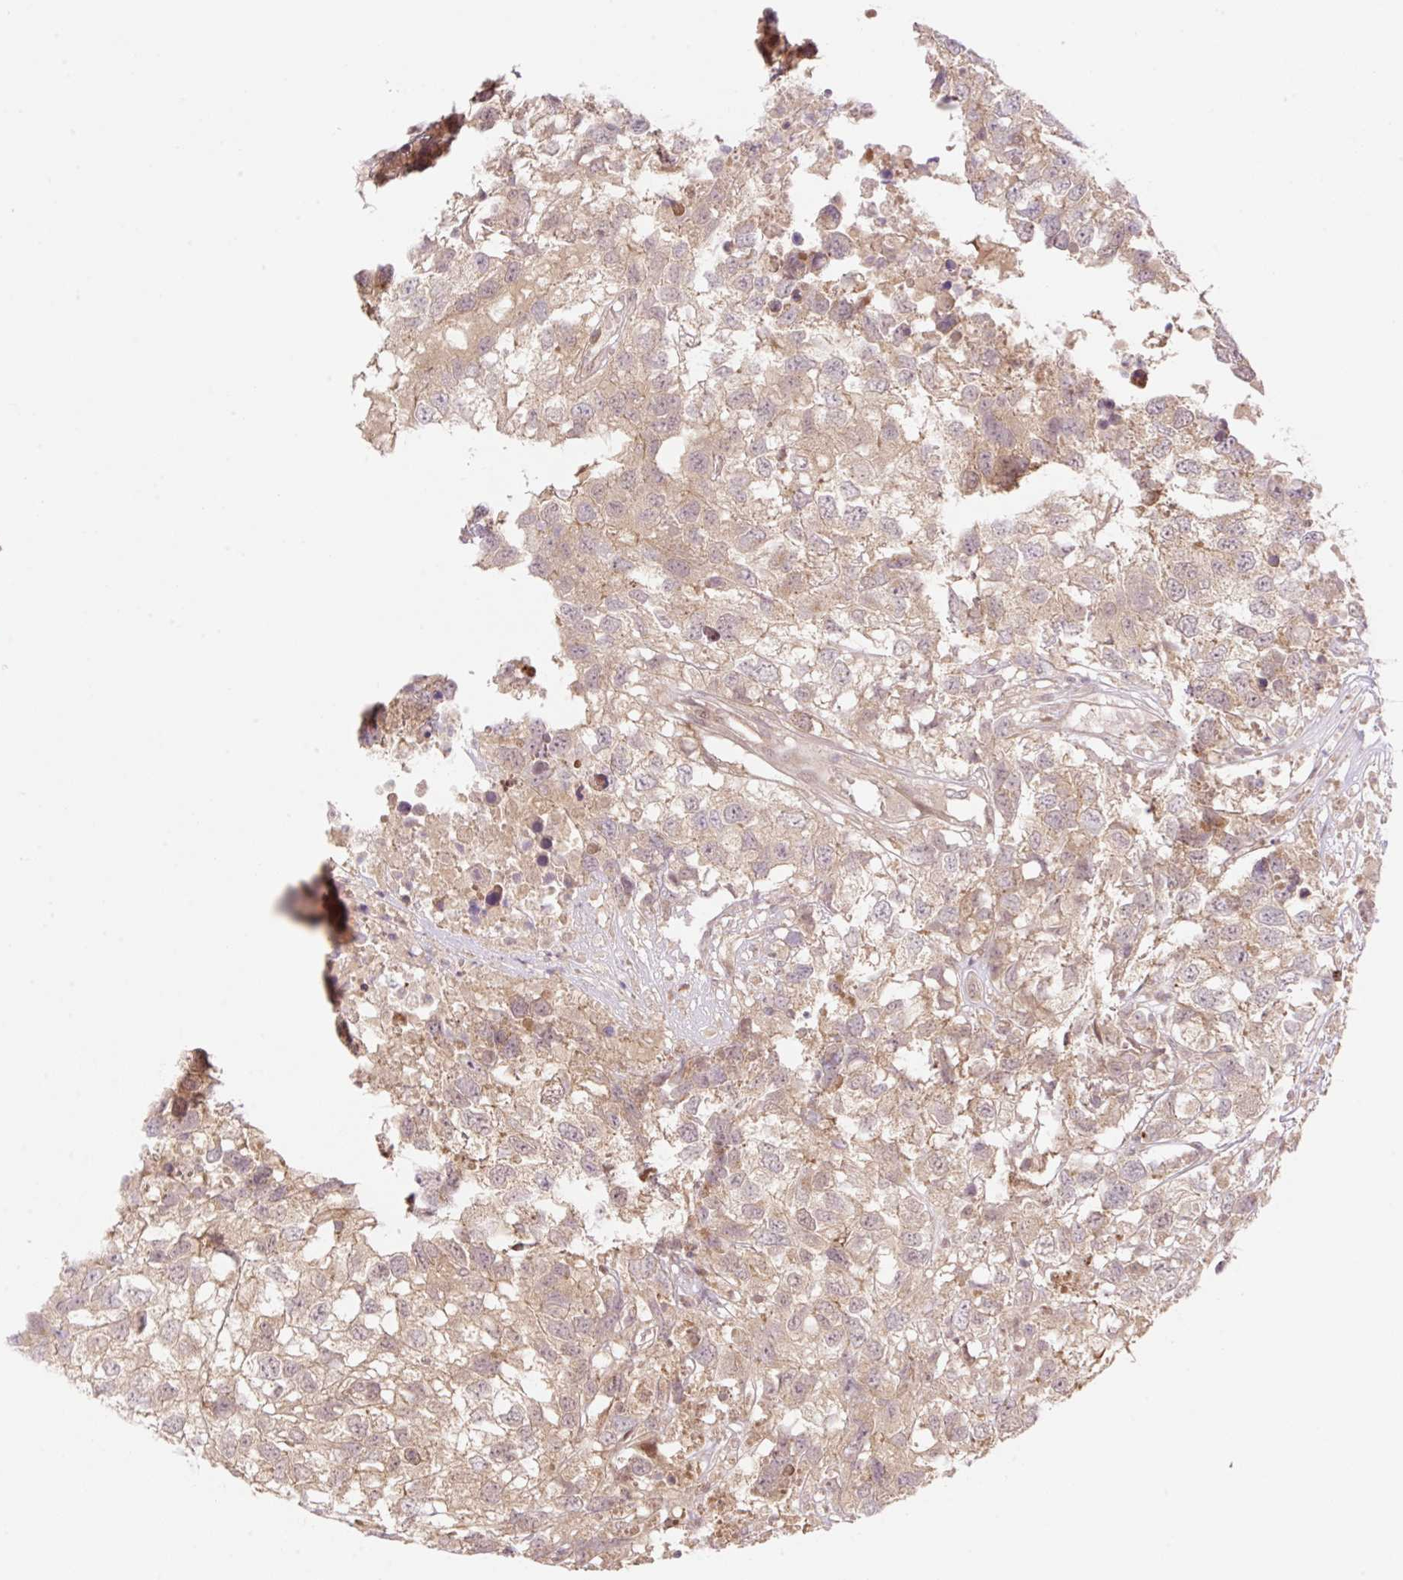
{"staining": {"intensity": "weak", "quantity": ">75%", "location": "cytoplasmic/membranous"}, "tissue": "testis cancer", "cell_type": "Tumor cells", "image_type": "cancer", "snomed": [{"axis": "morphology", "description": "Carcinoma, Embryonal, NOS"}, {"axis": "topography", "description": "Testis"}], "caption": "Protein expression analysis of testis cancer (embryonal carcinoma) shows weak cytoplasmic/membranous expression in about >75% of tumor cells.", "gene": "VPS25", "patient": {"sex": "male", "age": 83}}